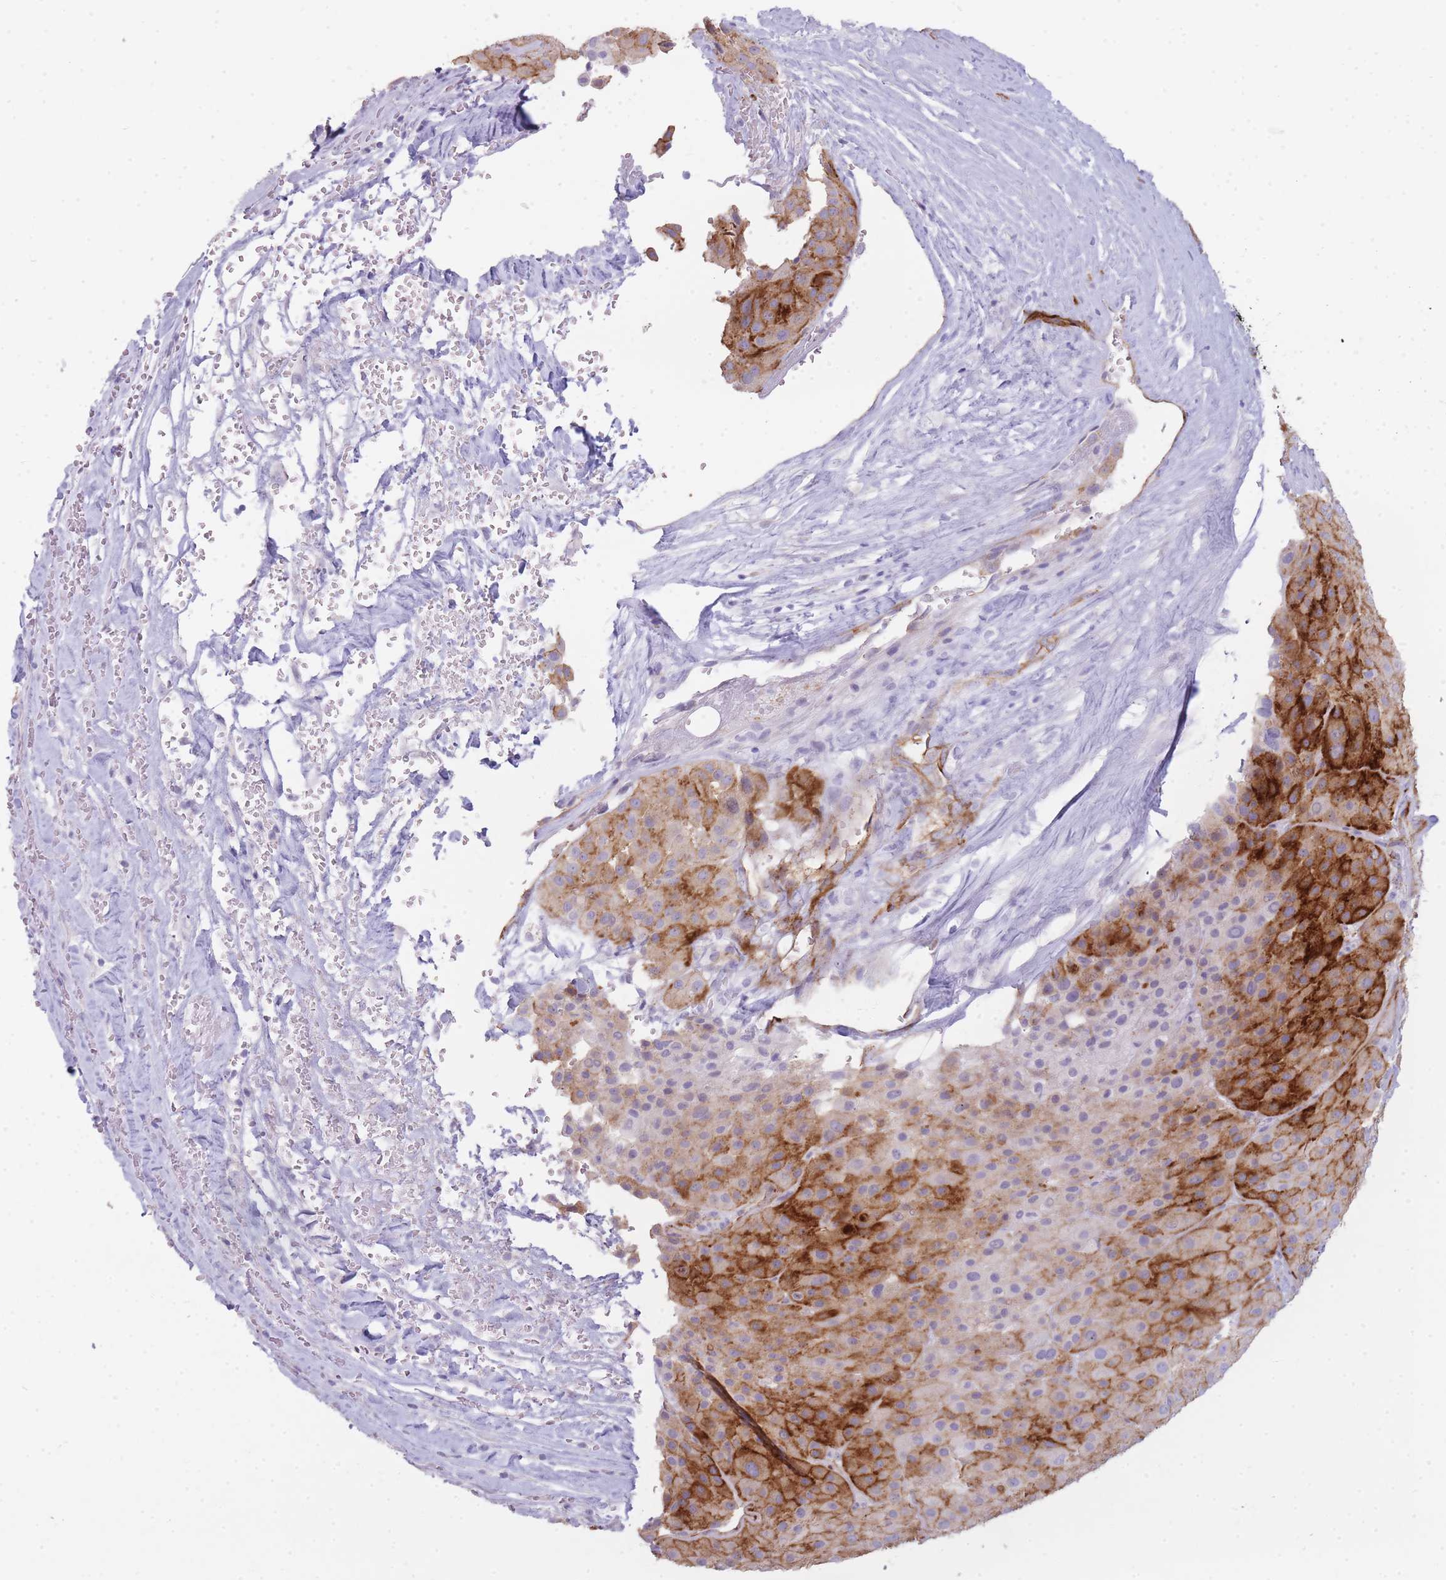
{"staining": {"intensity": "strong", "quantity": "25%-75%", "location": "cytoplasmic/membranous"}, "tissue": "melanoma", "cell_type": "Tumor cells", "image_type": "cancer", "snomed": [{"axis": "morphology", "description": "Malignant melanoma, Metastatic site"}, {"axis": "topography", "description": "Smooth muscle"}], "caption": "Protein staining of malignant melanoma (metastatic site) tissue demonstrates strong cytoplasmic/membranous expression in about 25%-75% of tumor cells. The staining is performed using DAB brown chromogen to label protein expression. The nuclei are counter-stained blue using hematoxylin.", "gene": "UTP14A", "patient": {"sex": "male", "age": 41}}